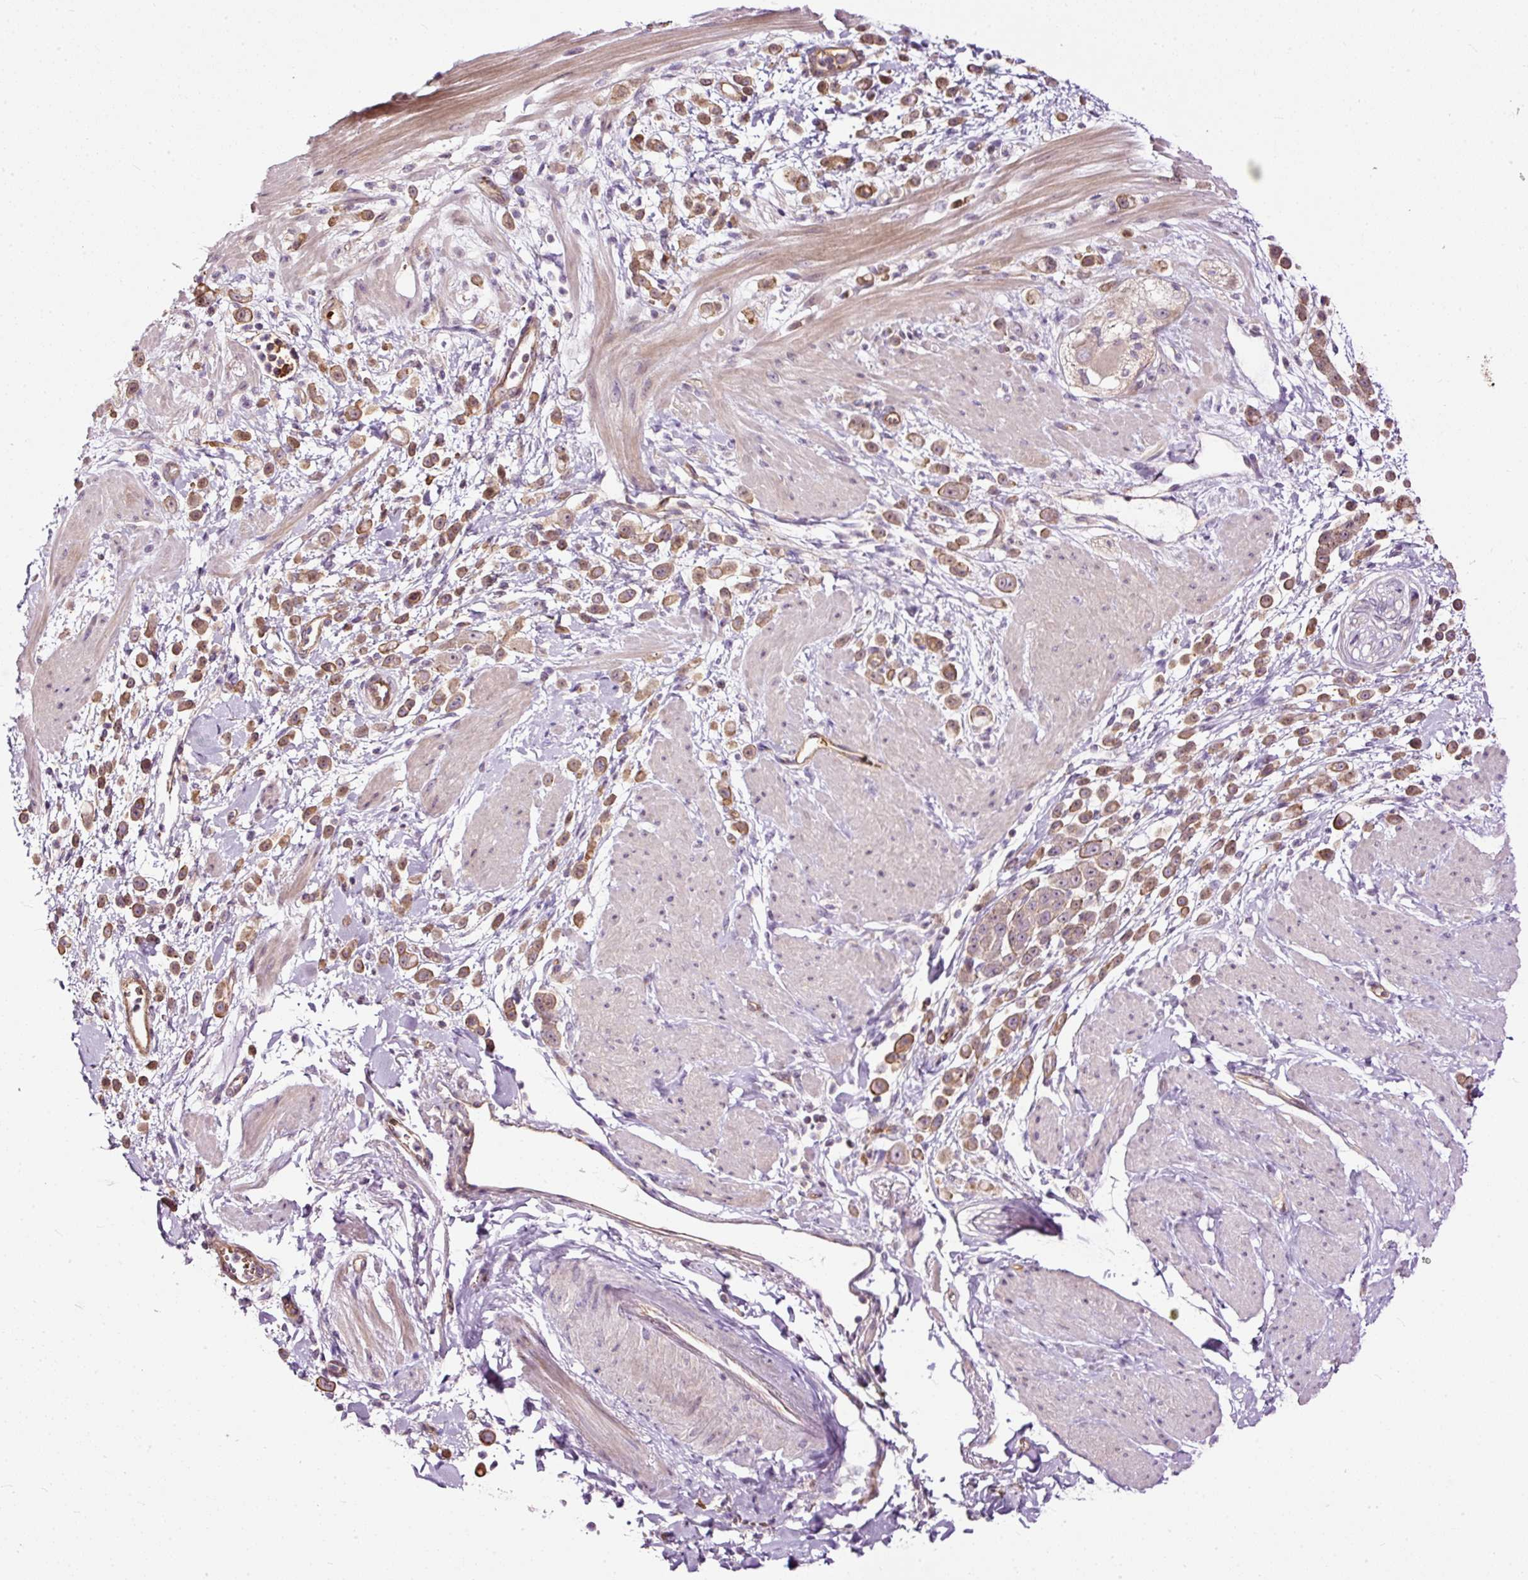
{"staining": {"intensity": "moderate", "quantity": ">75%", "location": "cytoplasmic/membranous"}, "tissue": "pancreatic cancer", "cell_type": "Tumor cells", "image_type": "cancer", "snomed": [{"axis": "morphology", "description": "Normal tissue, NOS"}, {"axis": "morphology", "description": "Adenocarcinoma, NOS"}, {"axis": "topography", "description": "Pancreas"}], "caption": "Immunohistochemical staining of human pancreatic adenocarcinoma shows medium levels of moderate cytoplasmic/membranous expression in approximately >75% of tumor cells. The protein is stained brown, and the nuclei are stained in blue (DAB (3,3'-diaminobenzidine) IHC with brightfield microscopy, high magnification).", "gene": "USHBP1", "patient": {"sex": "female", "age": 64}}